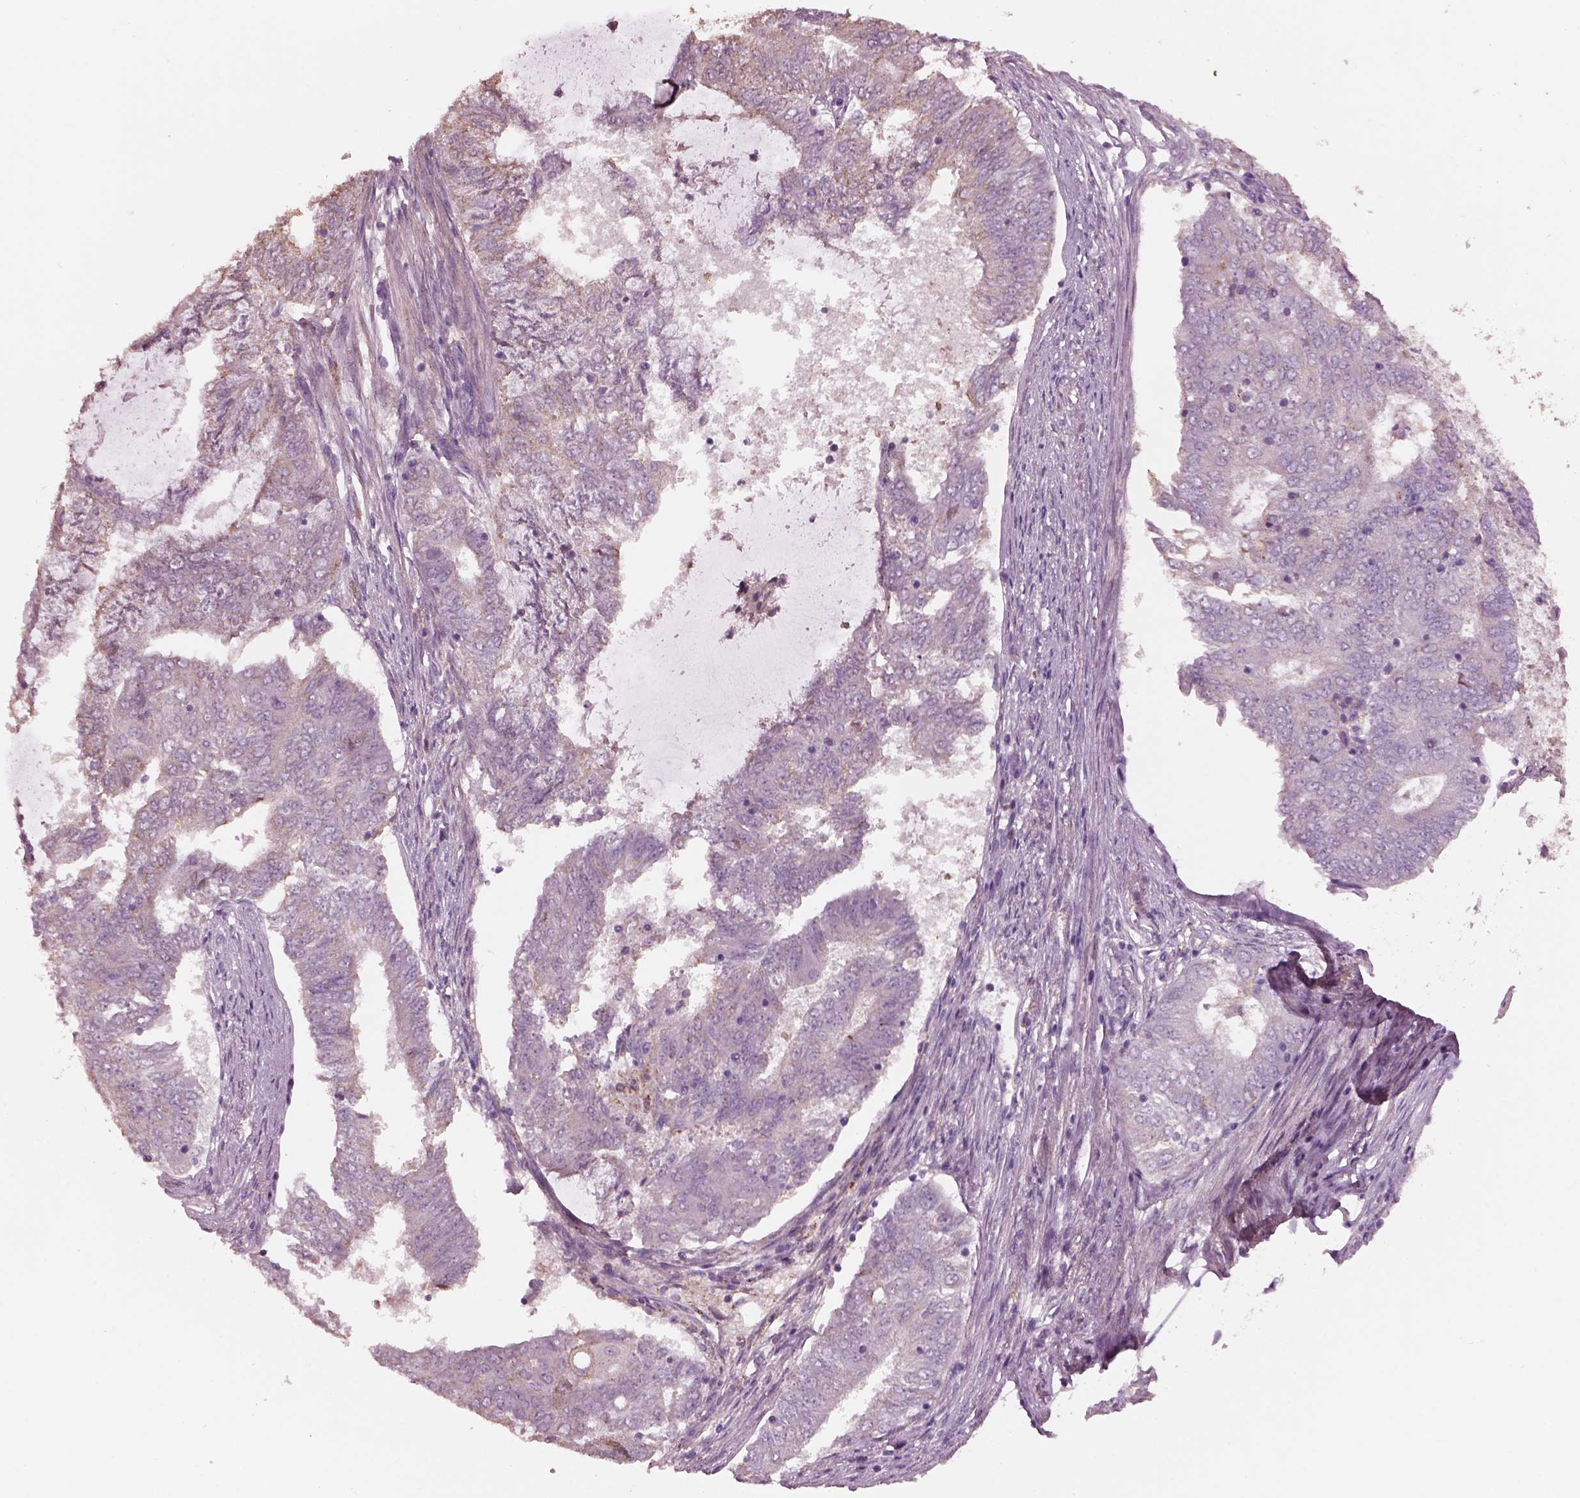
{"staining": {"intensity": "negative", "quantity": "none", "location": "none"}, "tissue": "endometrial cancer", "cell_type": "Tumor cells", "image_type": "cancer", "snomed": [{"axis": "morphology", "description": "Adenocarcinoma, NOS"}, {"axis": "topography", "description": "Endometrium"}], "caption": "An immunohistochemistry photomicrograph of endometrial cancer is shown. There is no staining in tumor cells of endometrial cancer. (DAB IHC, high magnification).", "gene": "SRI", "patient": {"sex": "female", "age": 62}}